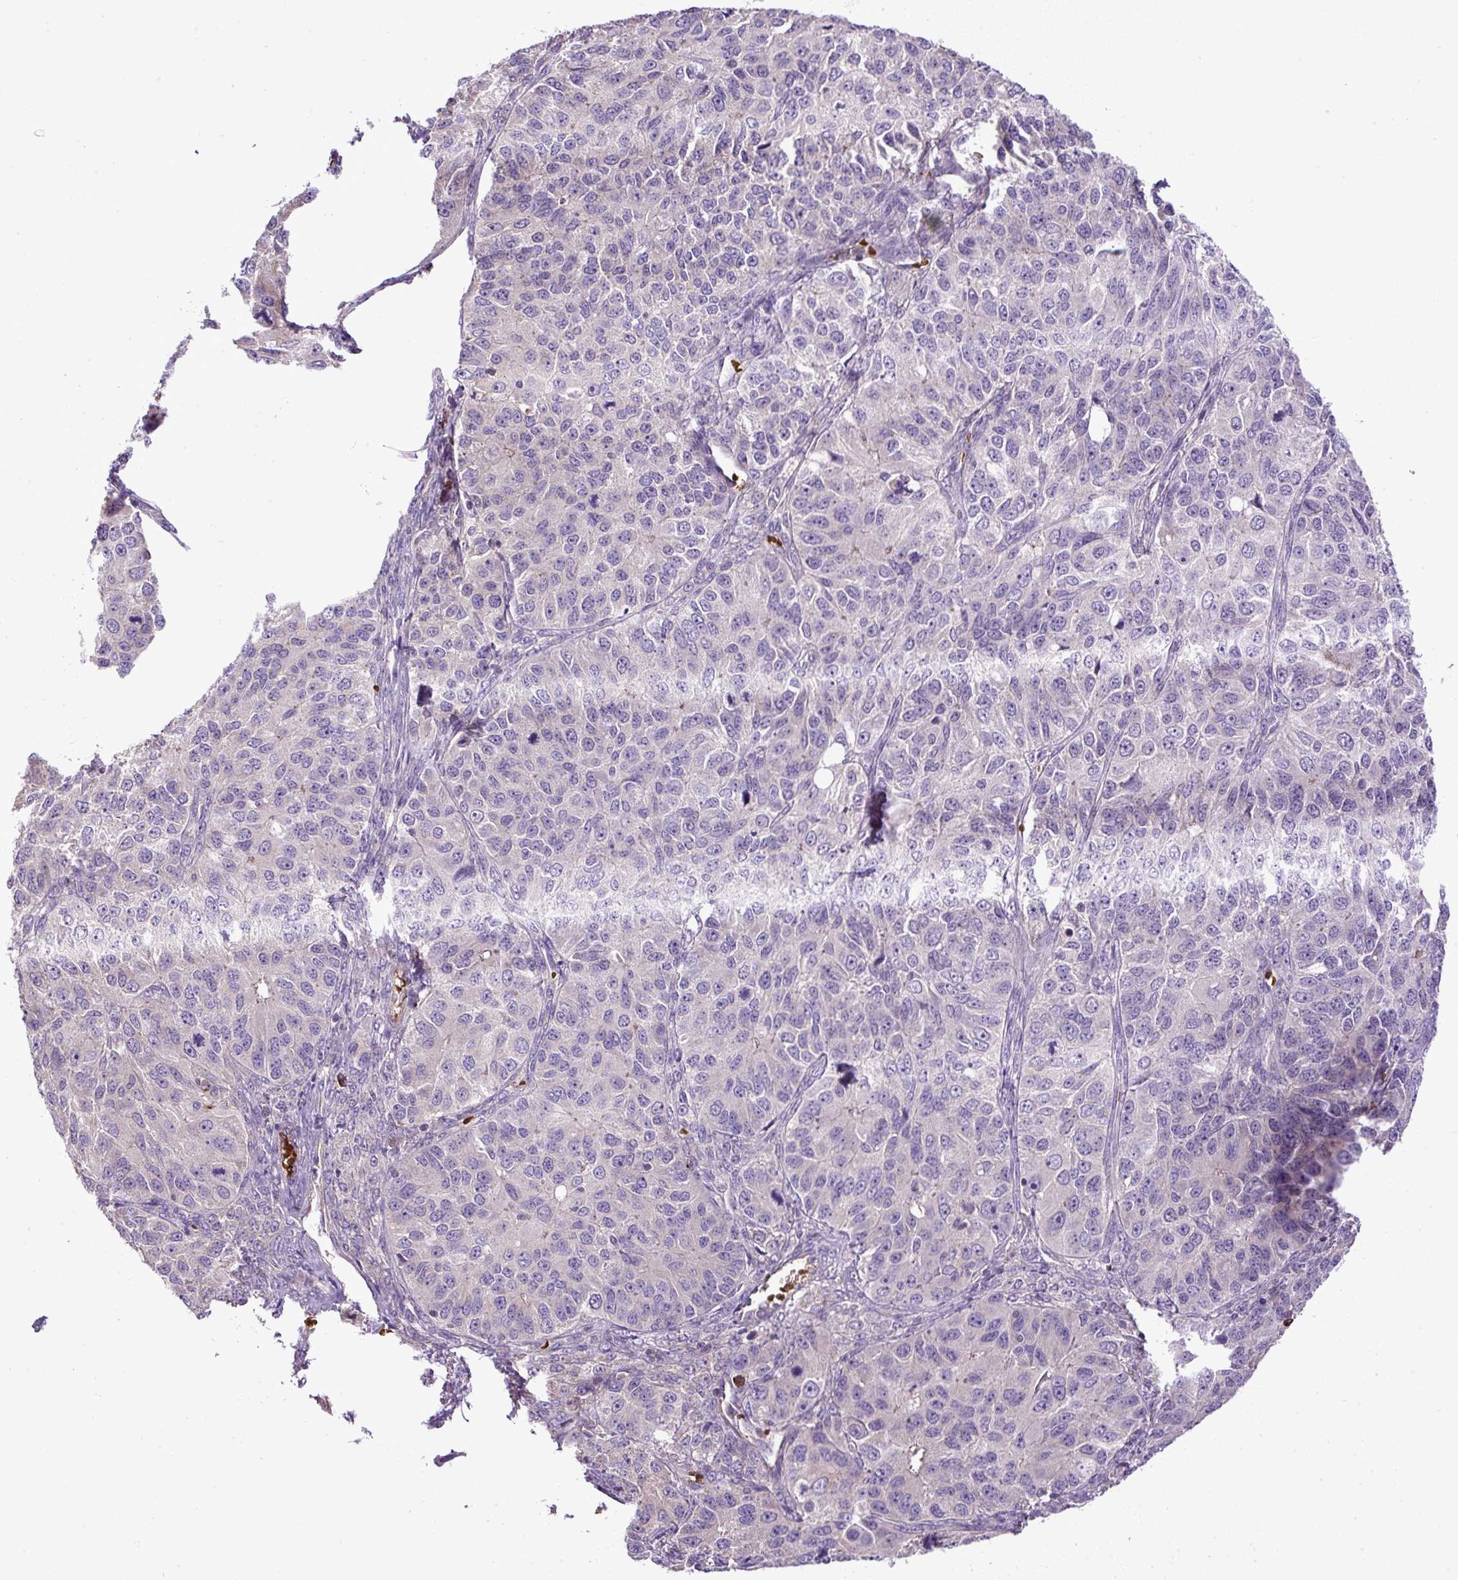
{"staining": {"intensity": "negative", "quantity": "none", "location": "none"}, "tissue": "ovarian cancer", "cell_type": "Tumor cells", "image_type": "cancer", "snomed": [{"axis": "morphology", "description": "Carcinoma, endometroid"}, {"axis": "topography", "description": "Ovary"}], "caption": "This image is of endometroid carcinoma (ovarian) stained with immunohistochemistry (IHC) to label a protein in brown with the nuclei are counter-stained blue. There is no staining in tumor cells. Nuclei are stained in blue.", "gene": "CXCL13", "patient": {"sex": "female", "age": 51}}